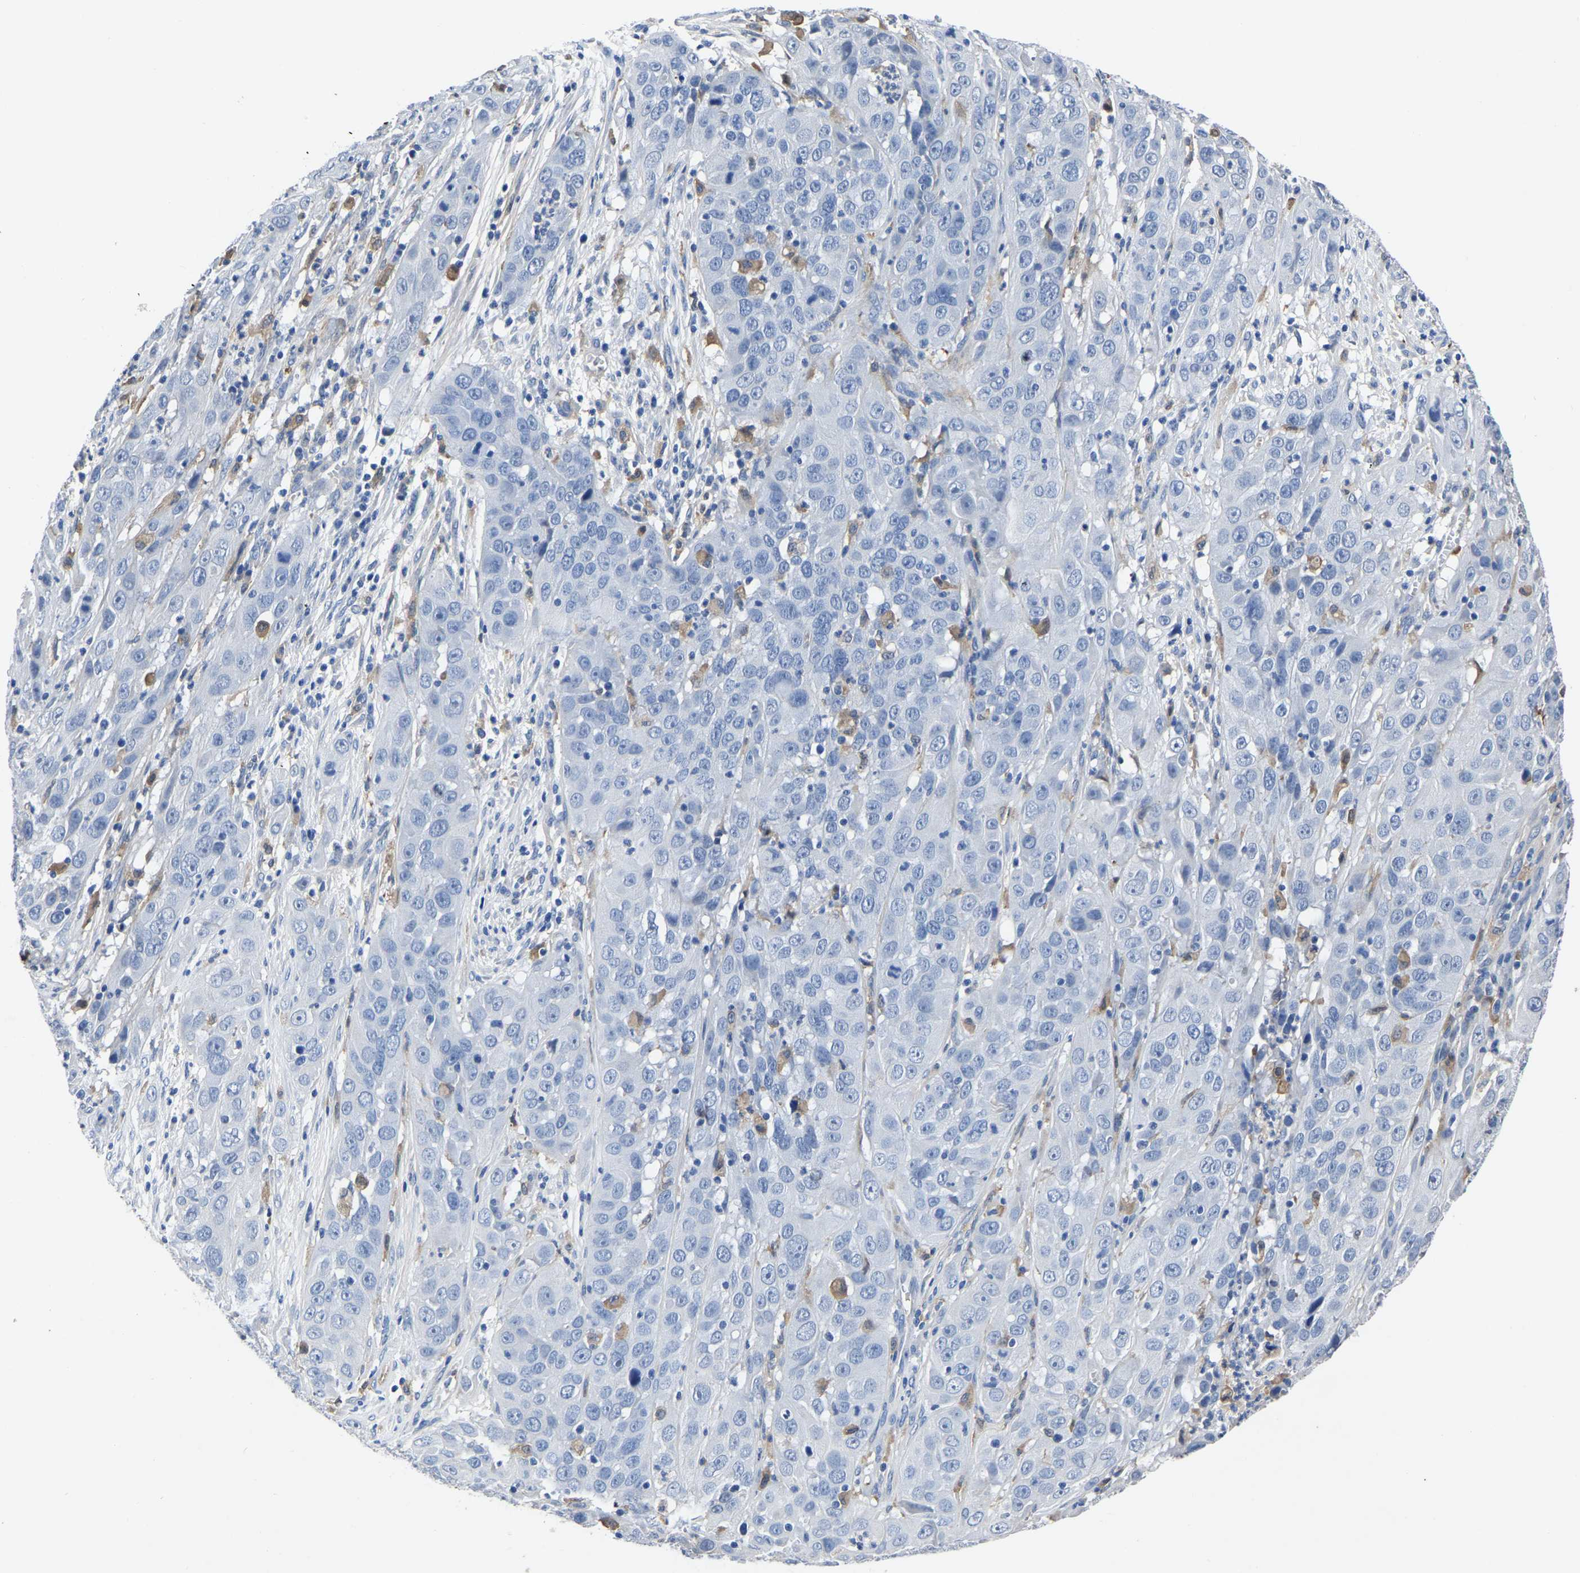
{"staining": {"intensity": "negative", "quantity": "none", "location": "none"}, "tissue": "cervical cancer", "cell_type": "Tumor cells", "image_type": "cancer", "snomed": [{"axis": "morphology", "description": "Squamous cell carcinoma, NOS"}, {"axis": "topography", "description": "Cervix"}], "caption": "IHC micrograph of cervical squamous cell carcinoma stained for a protein (brown), which demonstrates no expression in tumor cells.", "gene": "ATG2B", "patient": {"sex": "female", "age": 32}}